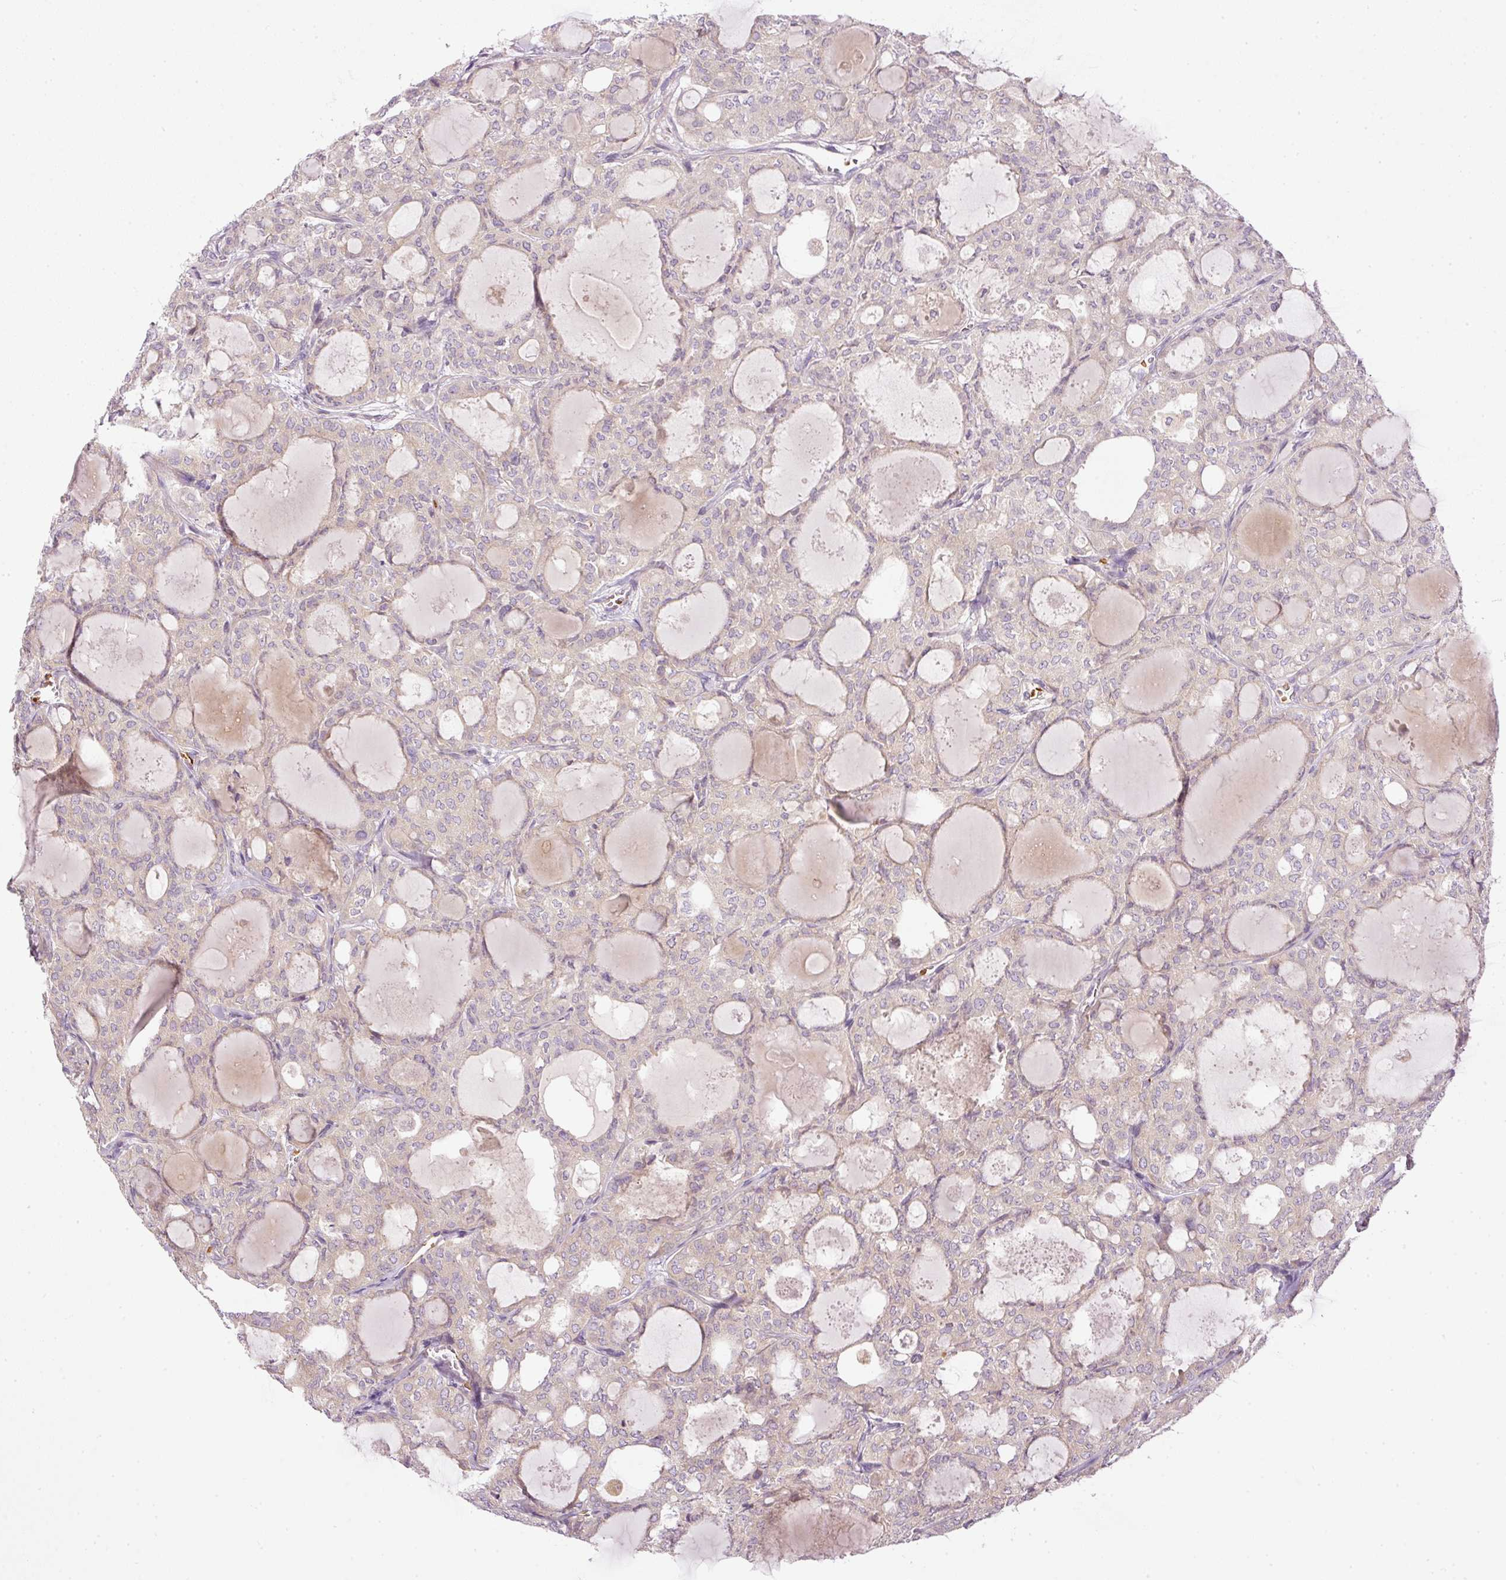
{"staining": {"intensity": "negative", "quantity": "none", "location": "none"}, "tissue": "thyroid cancer", "cell_type": "Tumor cells", "image_type": "cancer", "snomed": [{"axis": "morphology", "description": "Follicular adenoma carcinoma, NOS"}, {"axis": "topography", "description": "Thyroid gland"}], "caption": "An immunohistochemistry (IHC) photomicrograph of follicular adenoma carcinoma (thyroid) is shown. There is no staining in tumor cells of follicular adenoma carcinoma (thyroid). (DAB IHC, high magnification).", "gene": "TBC1D2B", "patient": {"sex": "male", "age": 75}}